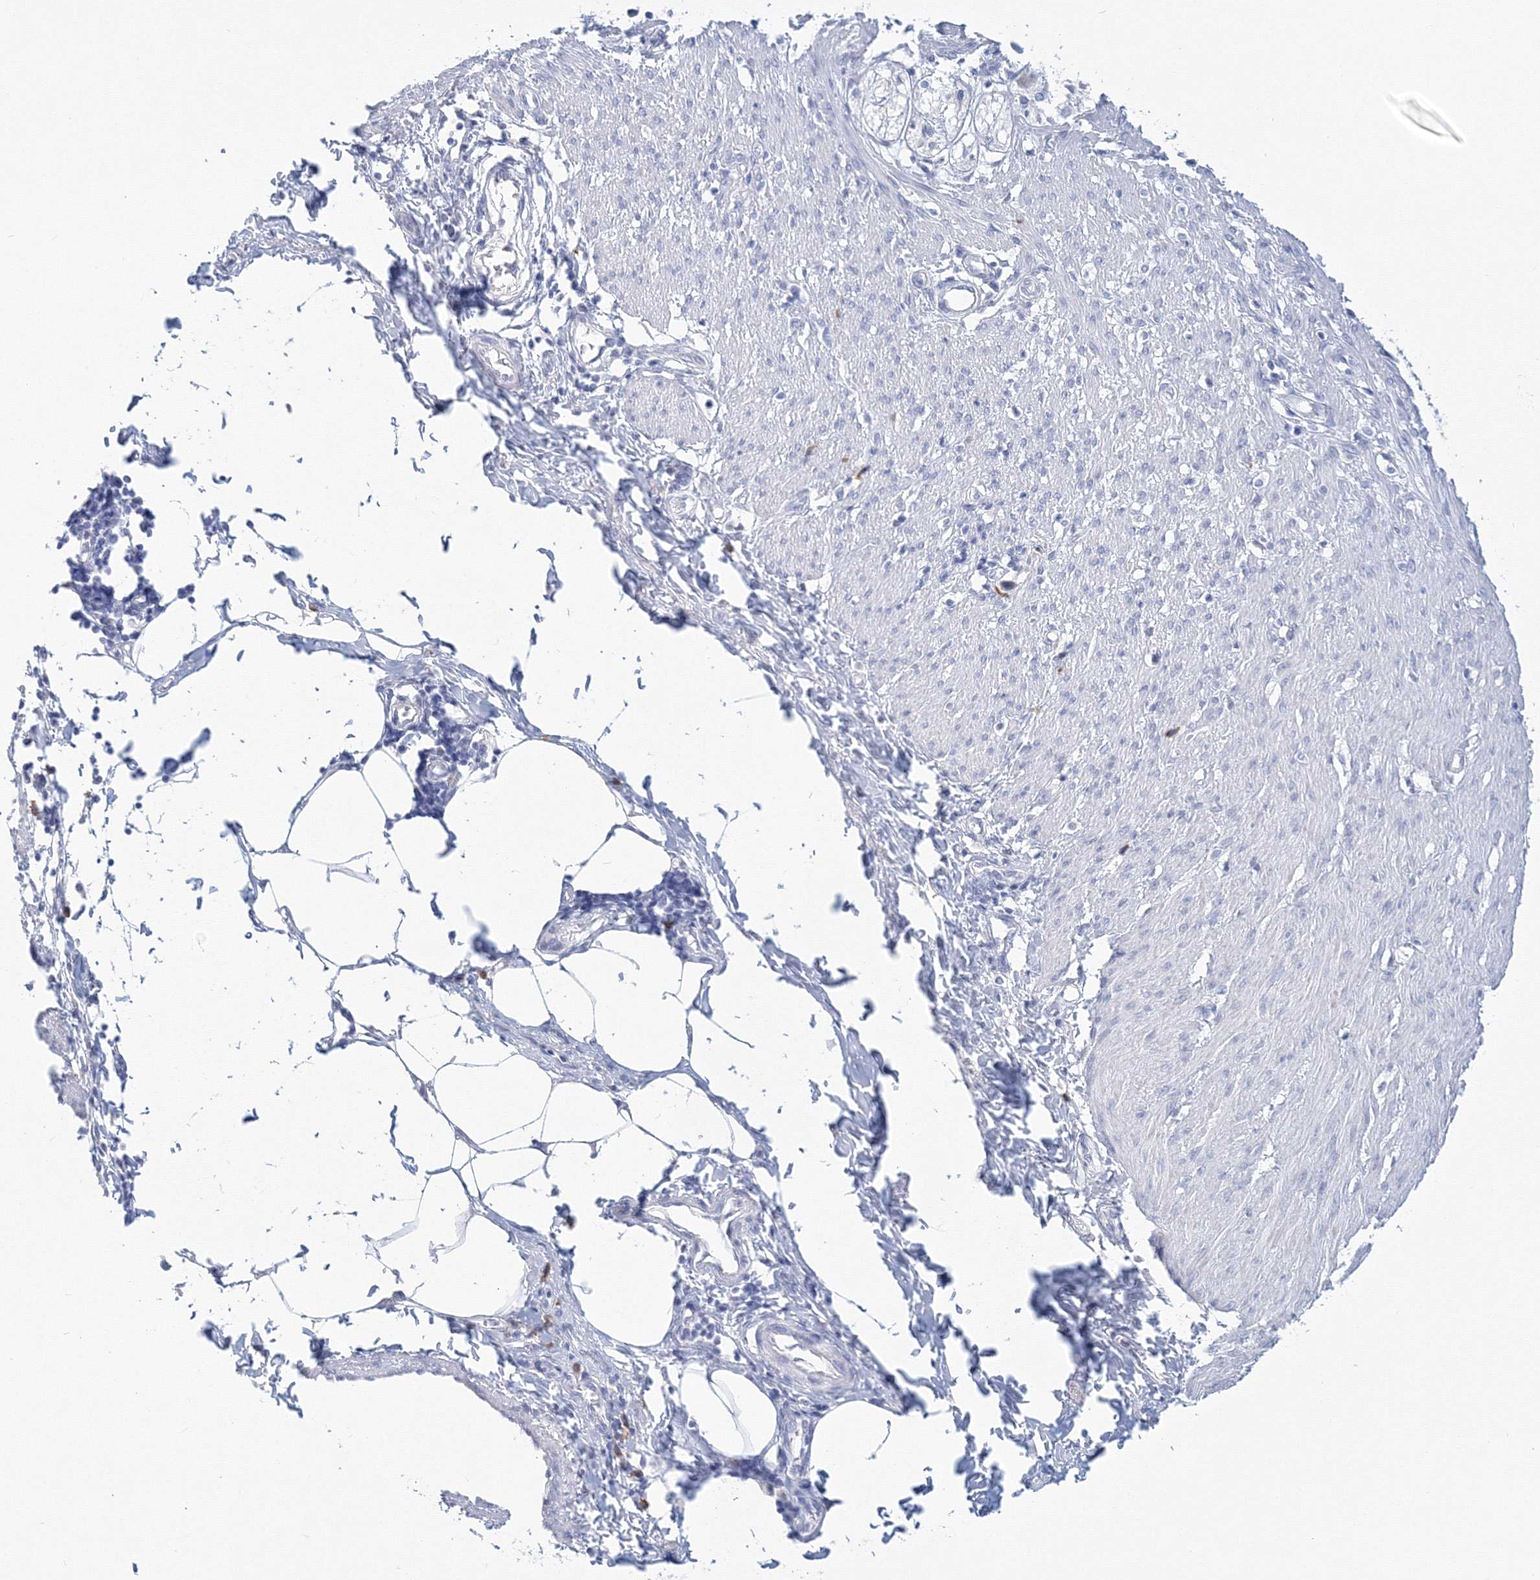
{"staining": {"intensity": "negative", "quantity": "none", "location": "none"}, "tissue": "smooth muscle", "cell_type": "Smooth muscle cells", "image_type": "normal", "snomed": [{"axis": "morphology", "description": "Normal tissue, NOS"}, {"axis": "morphology", "description": "Adenocarcinoma, NOS"}, {"axis": "topography", "description": "Colon"}, {"axis": "topography", "description": "Peripheral nerve tissue"}], "caption": "DAB (3,3'-diaminobenzidine) immunohistochemical staining of normal human smooth muscle displays no significant staining in smooth muscle cells. (DAB (3,3'-diaminobenzidine) IHC visualized using brightfield microscopy, high magnification).", "gene": "VSIG1", "patient": {"sex": "male", "age": 14}}